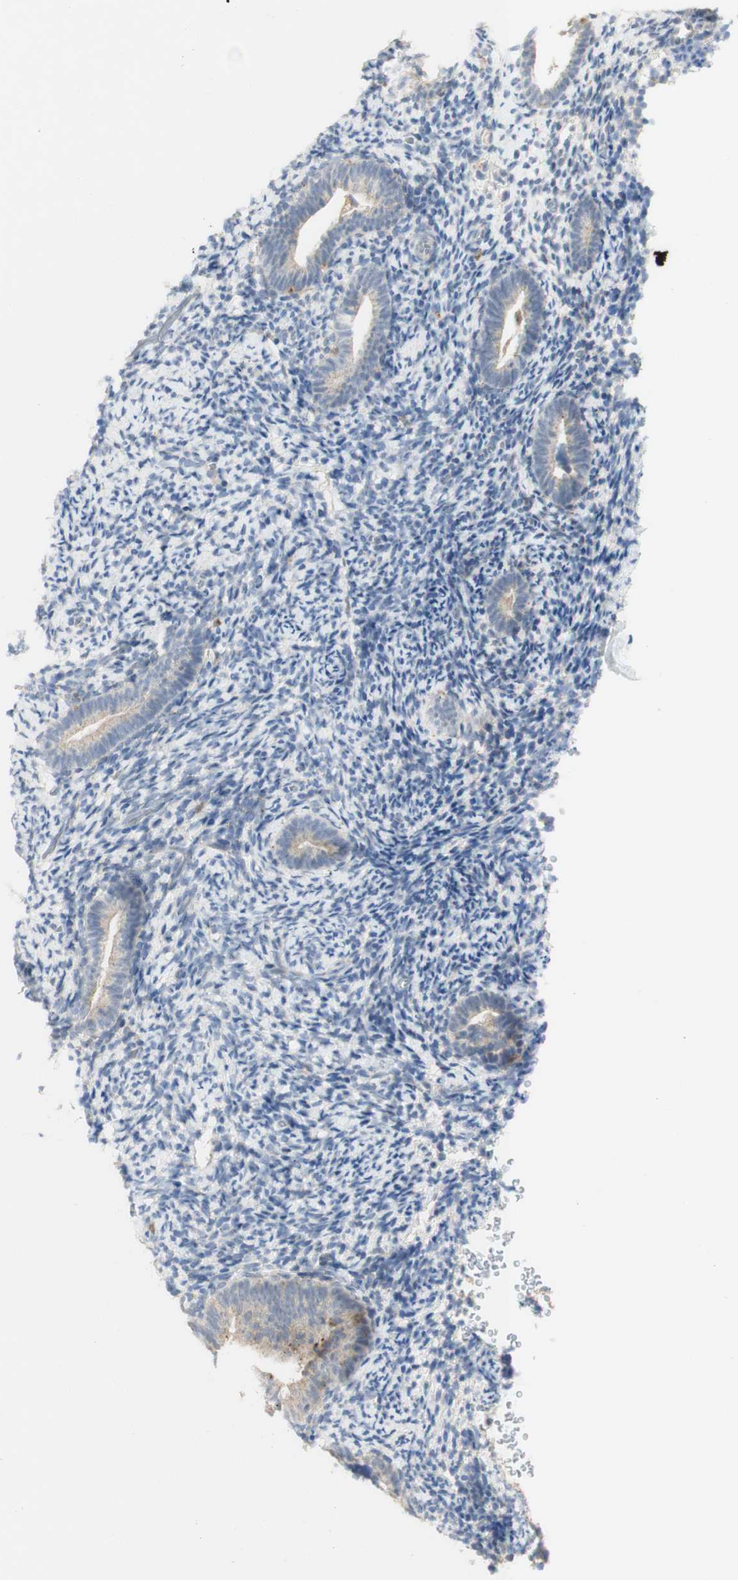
{"staining": {"intensity": "weak", "quantity": "<25%", "location": "cytoplasmic/membranous"}, "tissue": "endometrium", "cell_type": "Cells in endometrial stroma", "image_type": "normal", "snomed": [{"axis": "morphology", "description": "Normal tissue, NOS"}, {"axis": "topography", "description": "Endometrium"}], "caption": "A high-resolution photomicrograph shows IHC staining of unremarkable endometrium, which shows no significant staining in cells in endometrial stroma.", "gene": "GAPT", "patient": {"sex": "female", "age": 51}}